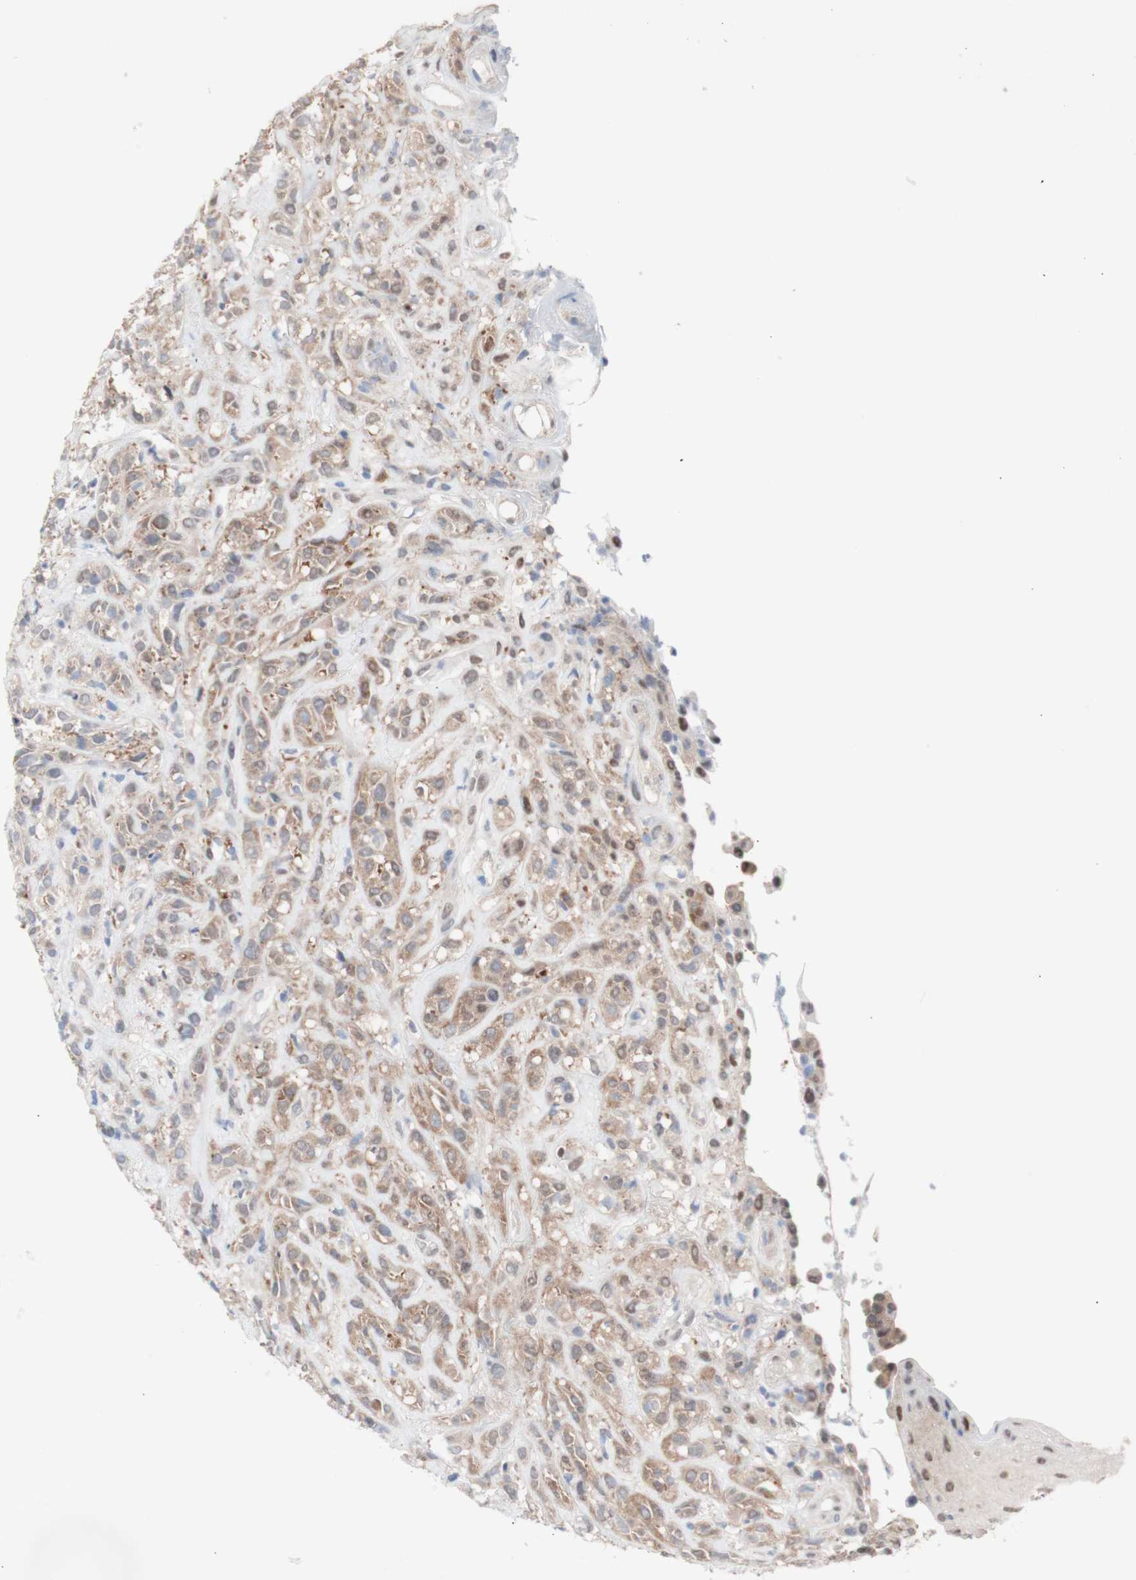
{"staining": {"intensity": "moderate", "quantity": ">75%", "location": "cytoplasmic/membranous"}, "tissue": "head and neck cancer", "cell_type": "Tumor cells", "image_type": "cancer", "snomed": [{"axis": "morphology", "description": "Normal tissue, NOS"}, {"axis": "morphology", "description": "Squamous cell carcinoma, NOS"}, {"axis": "topography", "description": "Cartilage tissue"}, {"axis": "topography", "description": "Head-Neck"}], "caption": "This micrograph shows IHC staining of squamous cell carcinoma (head and neck), with medium moderate cytoplasmic/membranous staining in approximately >75% of tumor cells.", "gene": "PRMT5", "patient": {"sex": "male", "age": 62}}